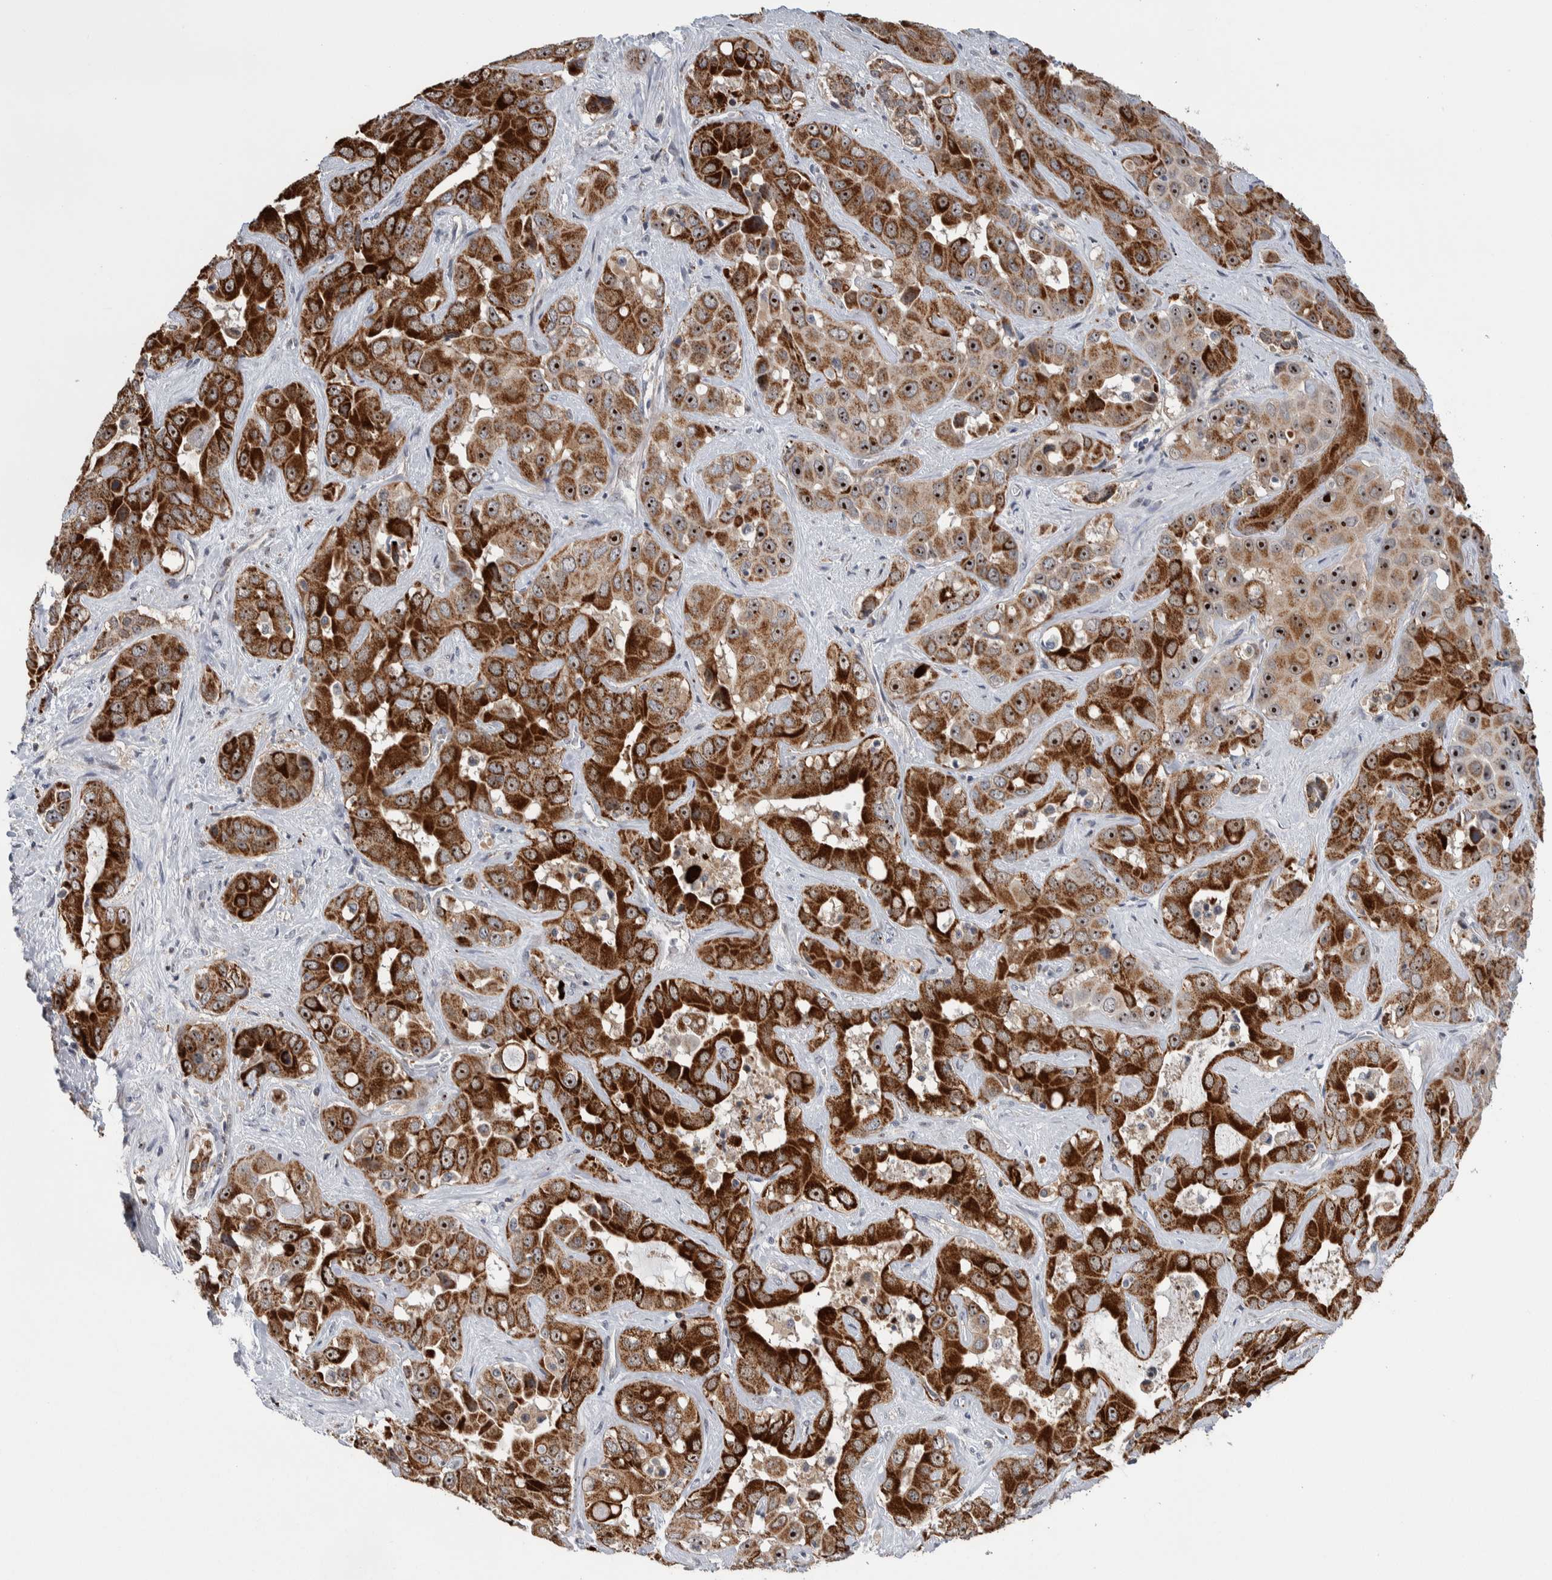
{"staining": {"intensity": "strong", "quantity": ">75%", "location": "cytoplasmic/membranous,nuclear"}, "tissue": "liver cancer", "cell_type": "Tumor cells", "image_type": "cancer", "snomed": [{"axis": "morphology", "description": "Cholangiocarcinoma"}, {"axis": "topography", "description": "Liver"}], "caption": "Immunohistochemical staining of cholangiocarcinoma (liver) shows high levels of strong cytoplasmic/membranous and nuclear protein staining in approximately >75% of tumor cells.", "gene": "PRRG4", "patient": {"sex": "female", "age": 52}}